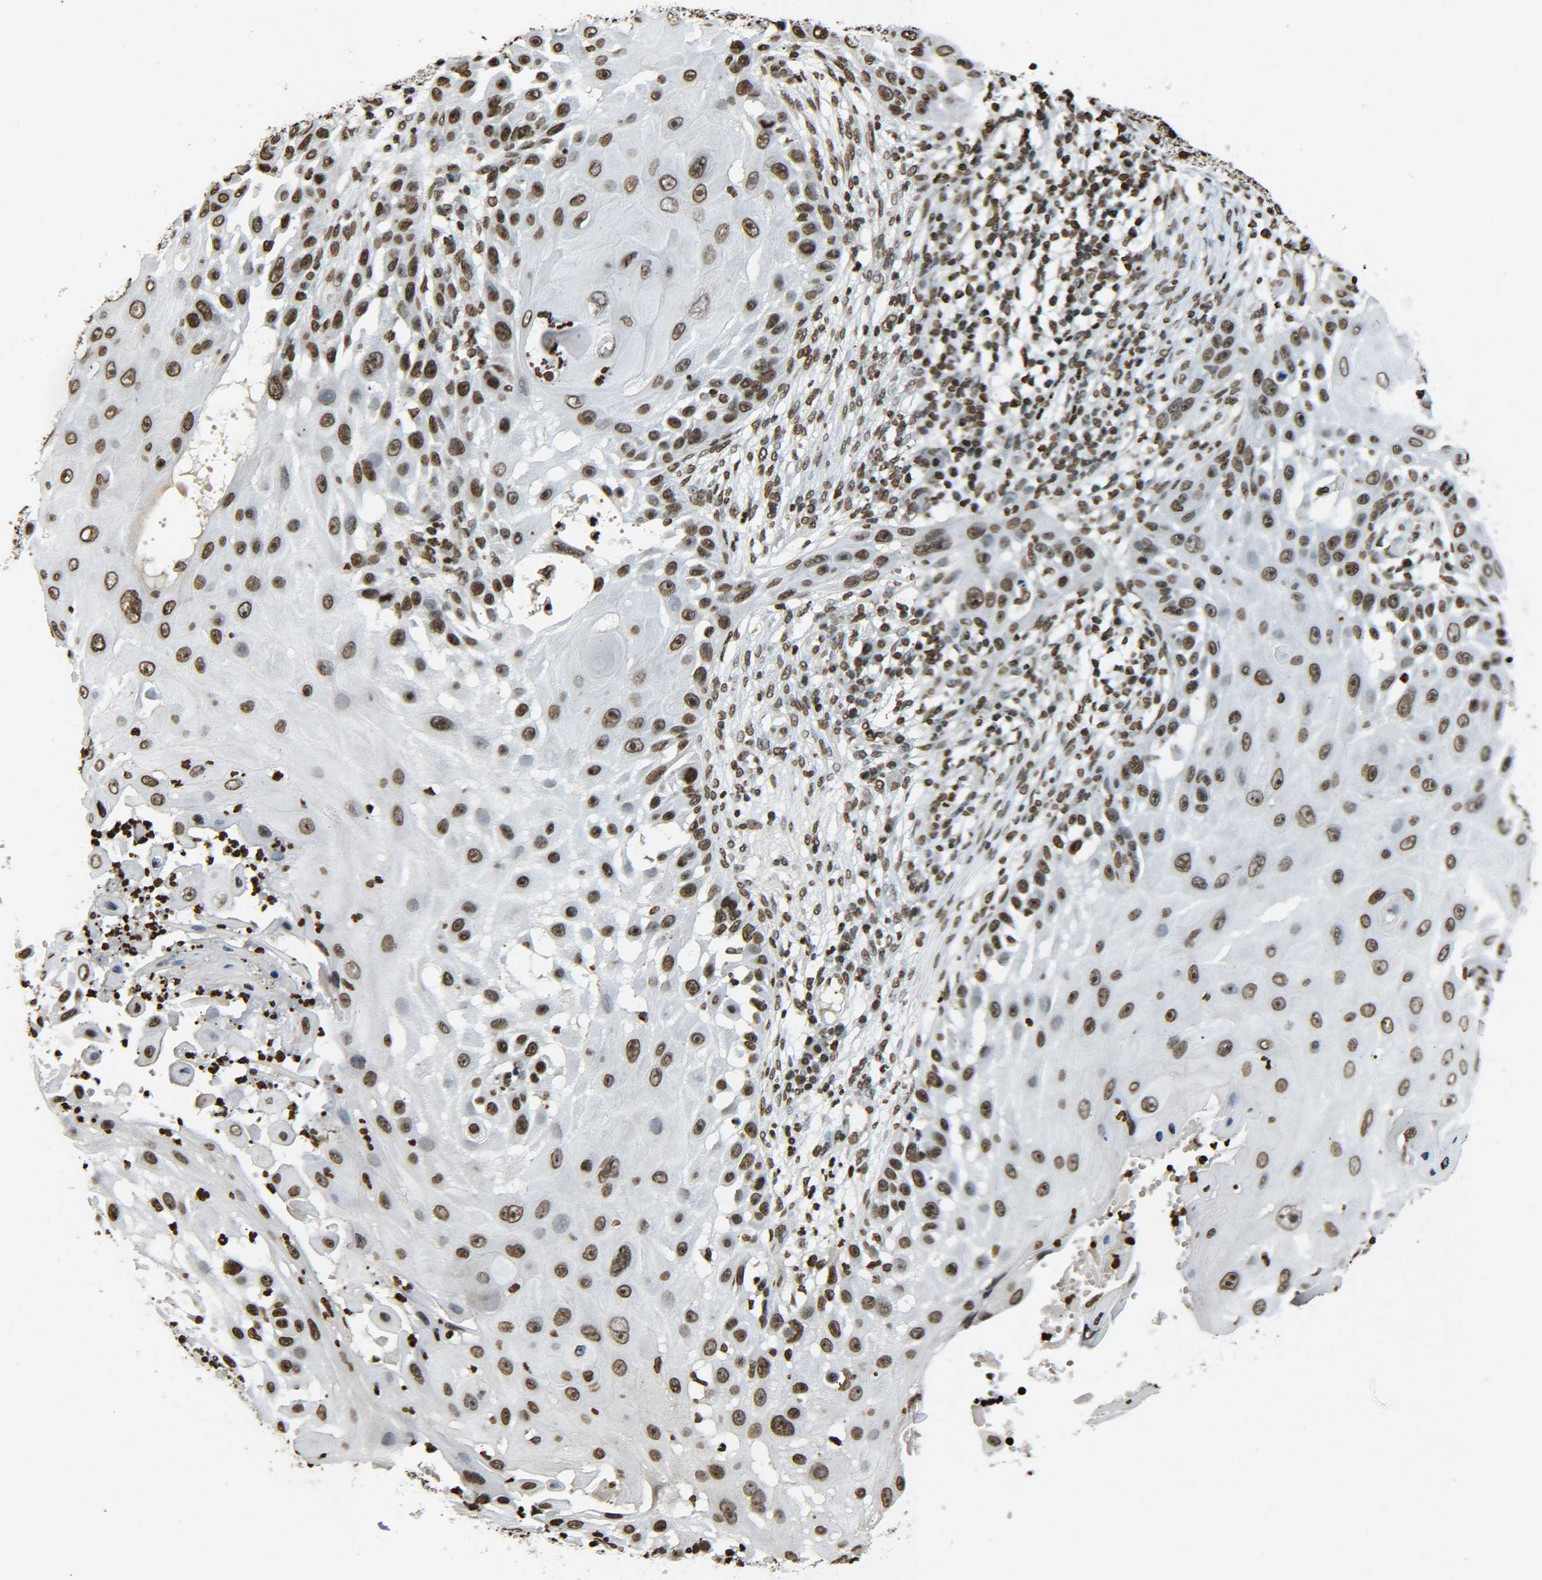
{"staining": {"intensity": "moderate", "quantity": ">75%", "location": "nuclear"}, "tissue": "skin cancer", "cell_type": "Tumor cells", "image_type": "cancer", "snomed": [{"axis": "morphology", "description": "Squamous cell carcinoma, NOS"}, {"axis": "topography", "description": "Skin"}], "caption": "Skin squamous cell carcinoma was stained to show a protein in brown. There is medium levels of moderate nuclear staining in about >75% of tumor cells.", "gene": "H4C16", "patient": {"sex": "female", "age": 44}}